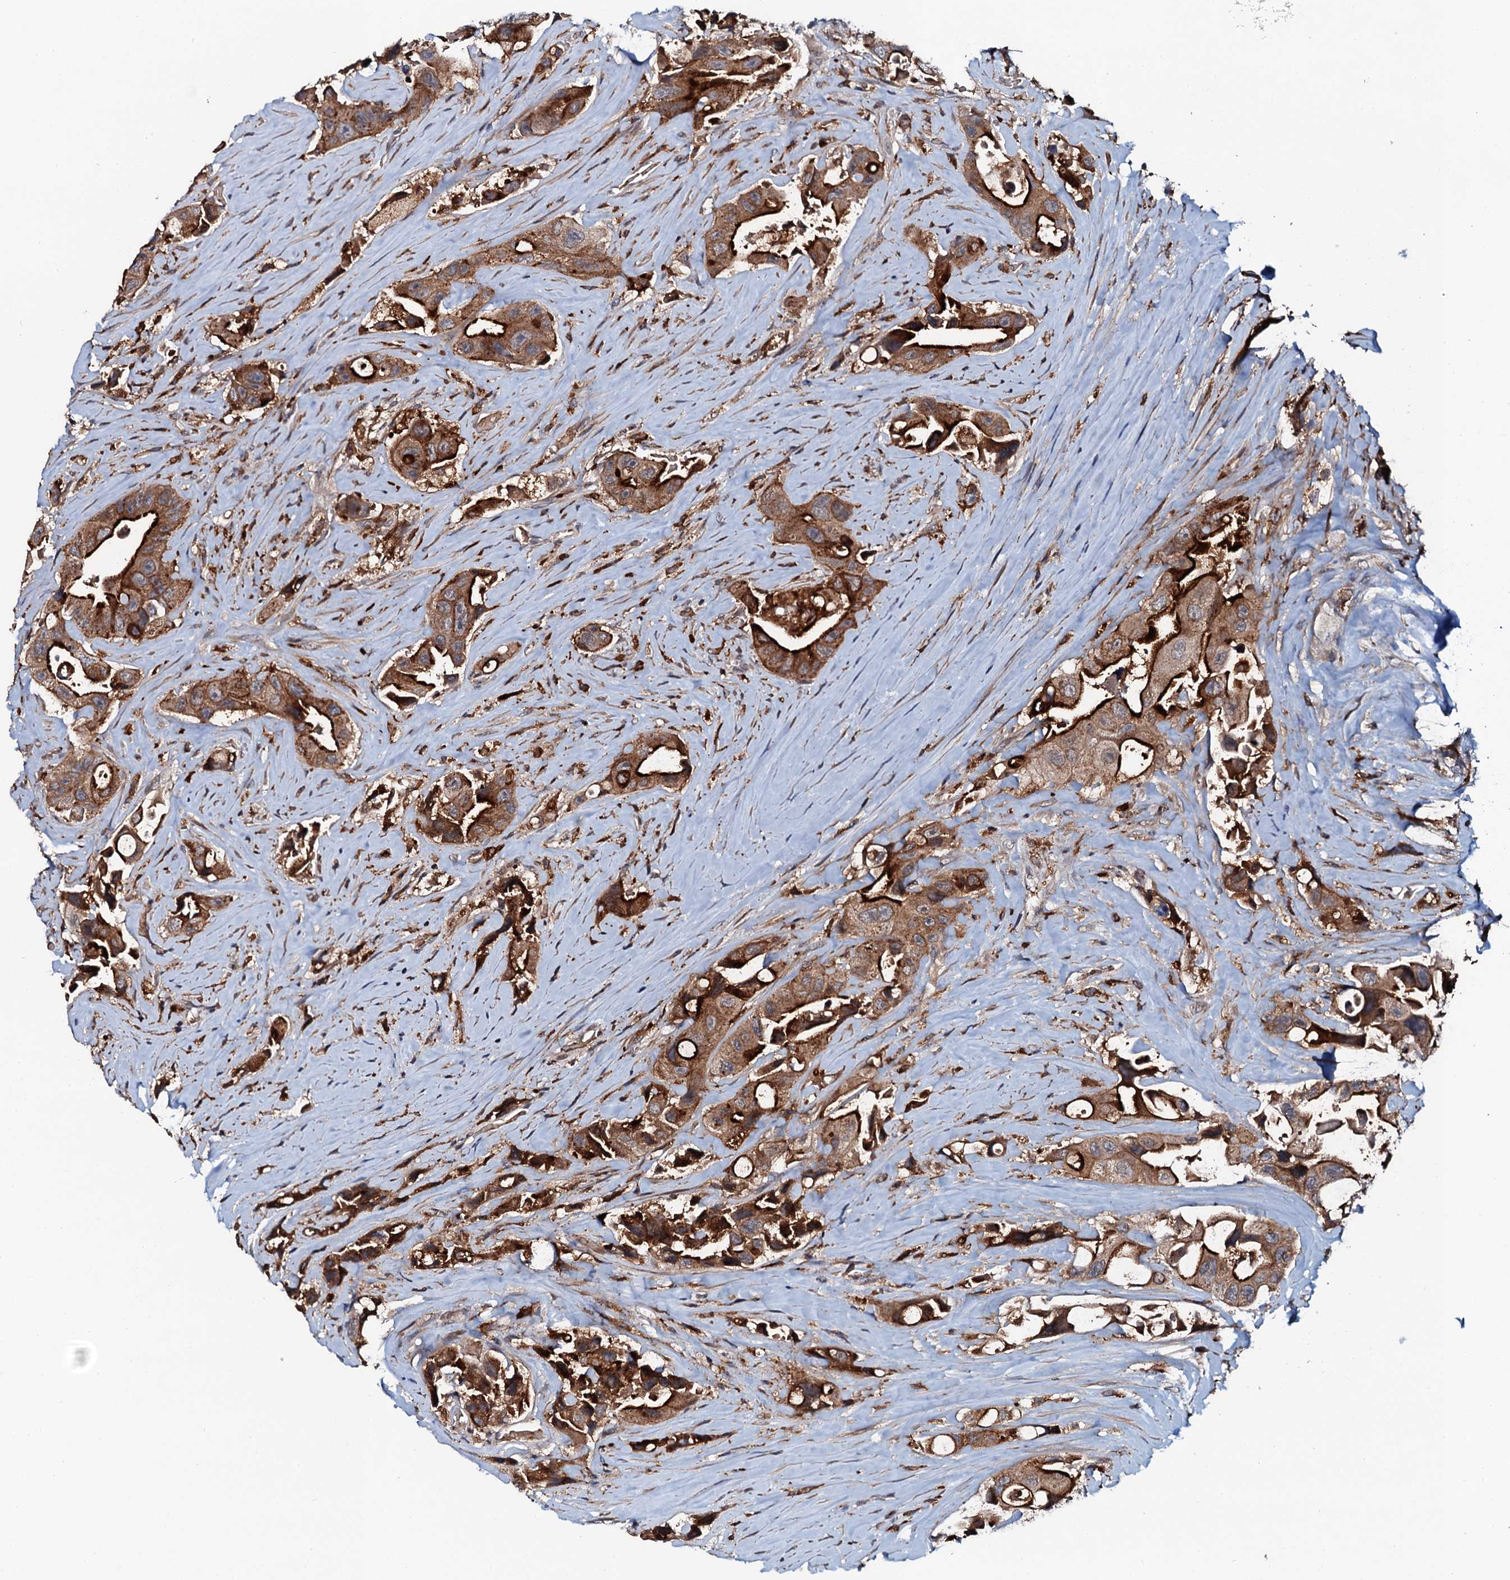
{"staining": {"intensity": "strong", "quantity": ">75%", "location": "cytoplasmic/membranous"}, "tissue": "colorectal cancer", "cell_type": "Tumor cells", "image_type": "cancer", "snomed": [{"axis": "morphology", "description": "Adenocarcinoma, NOS"}, {"axis": "topography", "description": "Colon"}], "caption": "Colorectal adenocarcinoma was stained to show a protein in brown. There is high levels of strong cytoplasmic/membranous expression in about >75% of tumor cells.", "gene": "VAMP8", "patient": {"sex": "female", "age": 46}}